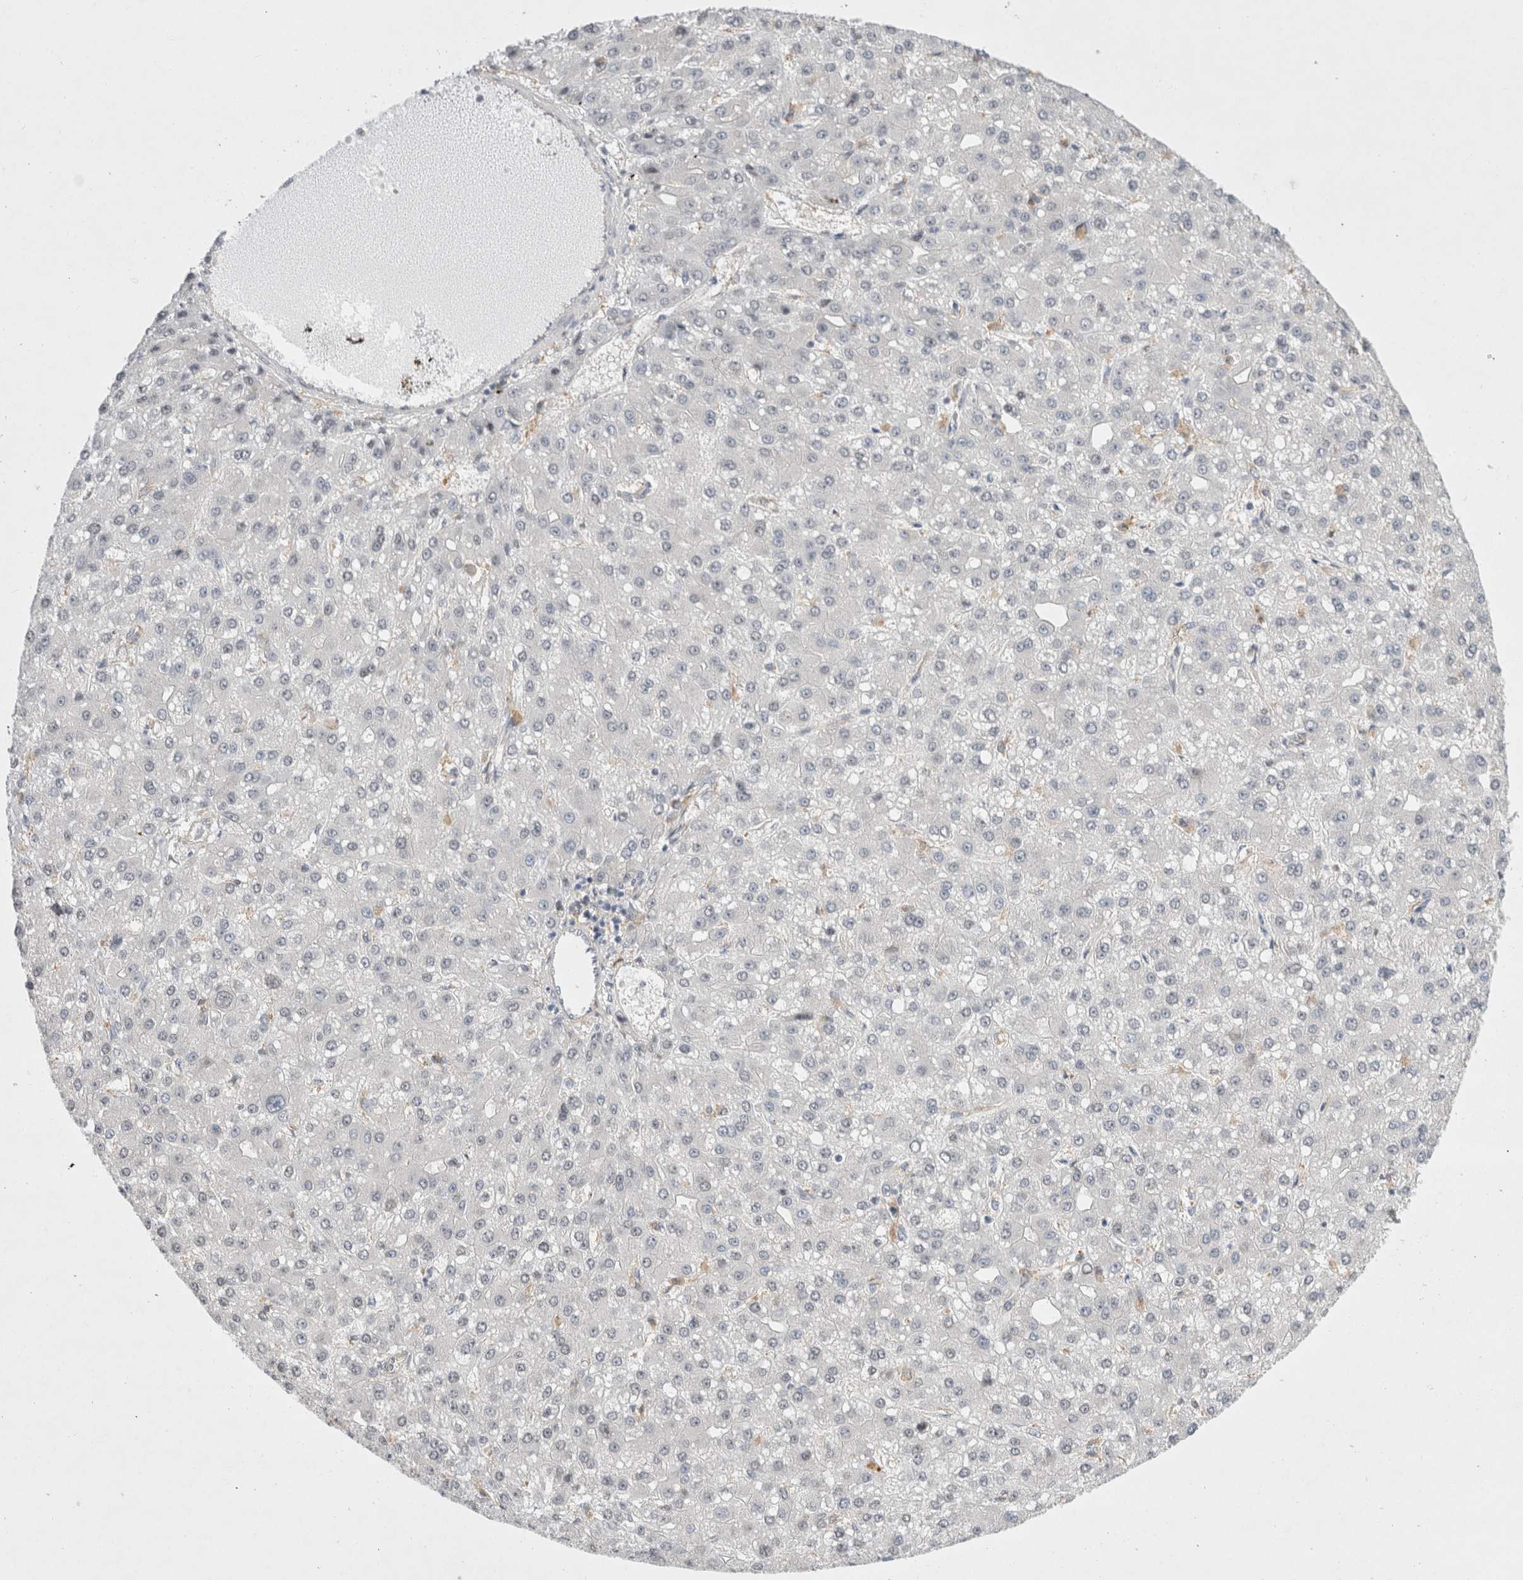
{"staining": {"intensity": "negative", "quantity": "none", "location": "none"}, "tissue": "liver cancer", "cell_type": "Tumor cells", "image_type": "cancer", "snomed": [{"axis": "morphology", "description": "Carcinoma, Hepatocellular, NOS"}, {"axis": "topography", "description": "Liver"}], "caption": "Liver hepatocellular carcinoma was stained to show a protein in brown. There is no significant expression in tumor cells.", "gene": "CDCA7L", "patient": {"sex": "male", "age": 67}}